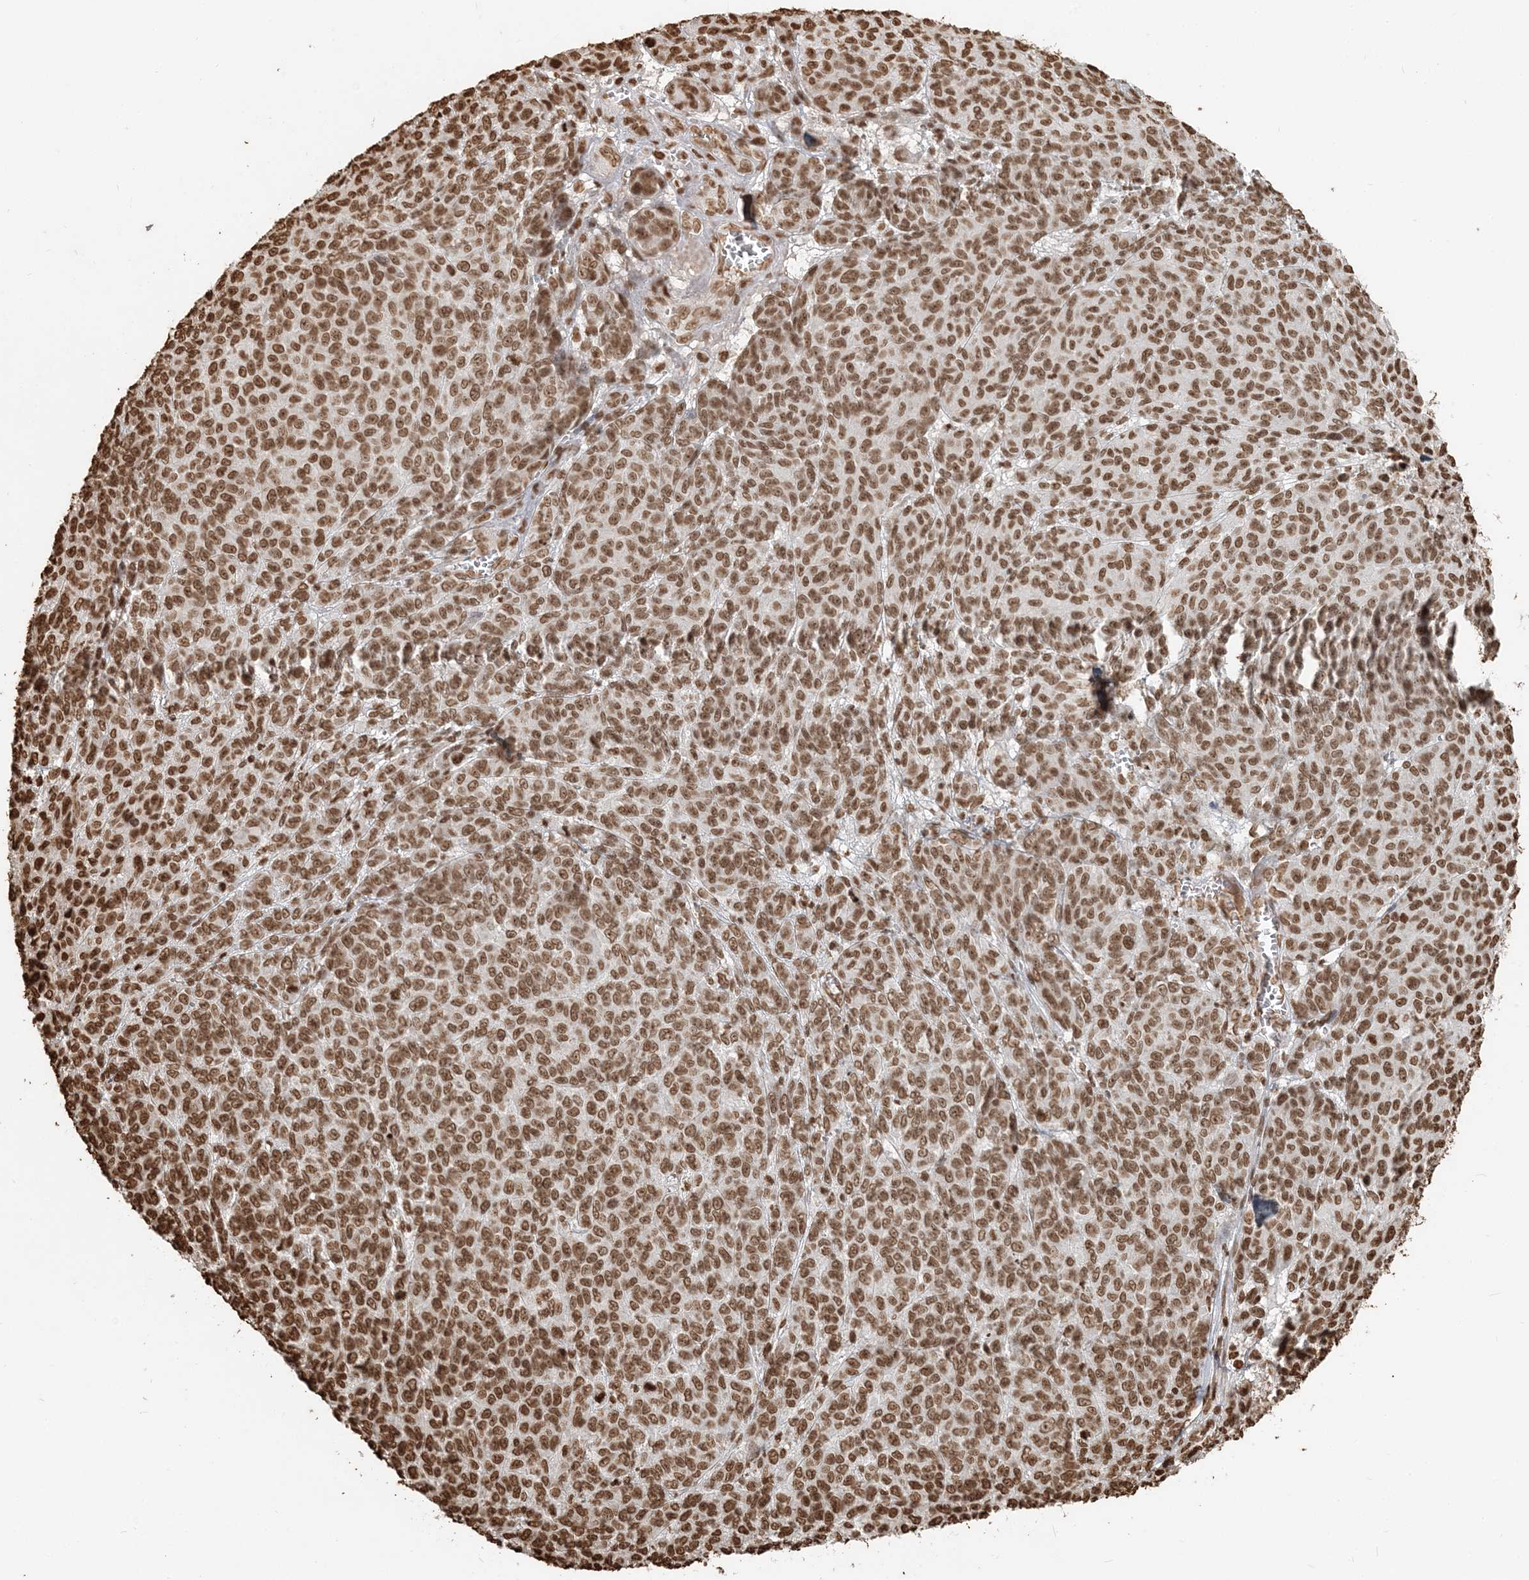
{"staining": {"intensity": "moderate", "quantity": ">75%", "location": "nuclear"}, "tissue": "melanoma", "cell_type": "Tumor cells", "image_type": "cancer", "snomed": [{"axis": "morphology", "description": "Malignant melanoma, NOS"}, {"axis": "topography", "description": "Skin"}], "caption": "DAB immunohistochemical staining of melanoma reveals moderate nuclear protein expression in approximately >75% of tumor cells. The staining is performed using DAB (3,3'-diaminobenzidine) brown chromogen to label protein expression. The nuclei are counter-stained blue using hematoxylin.", "gene": "H3-3B", "patient": {"sex": "male", "age": 49}}